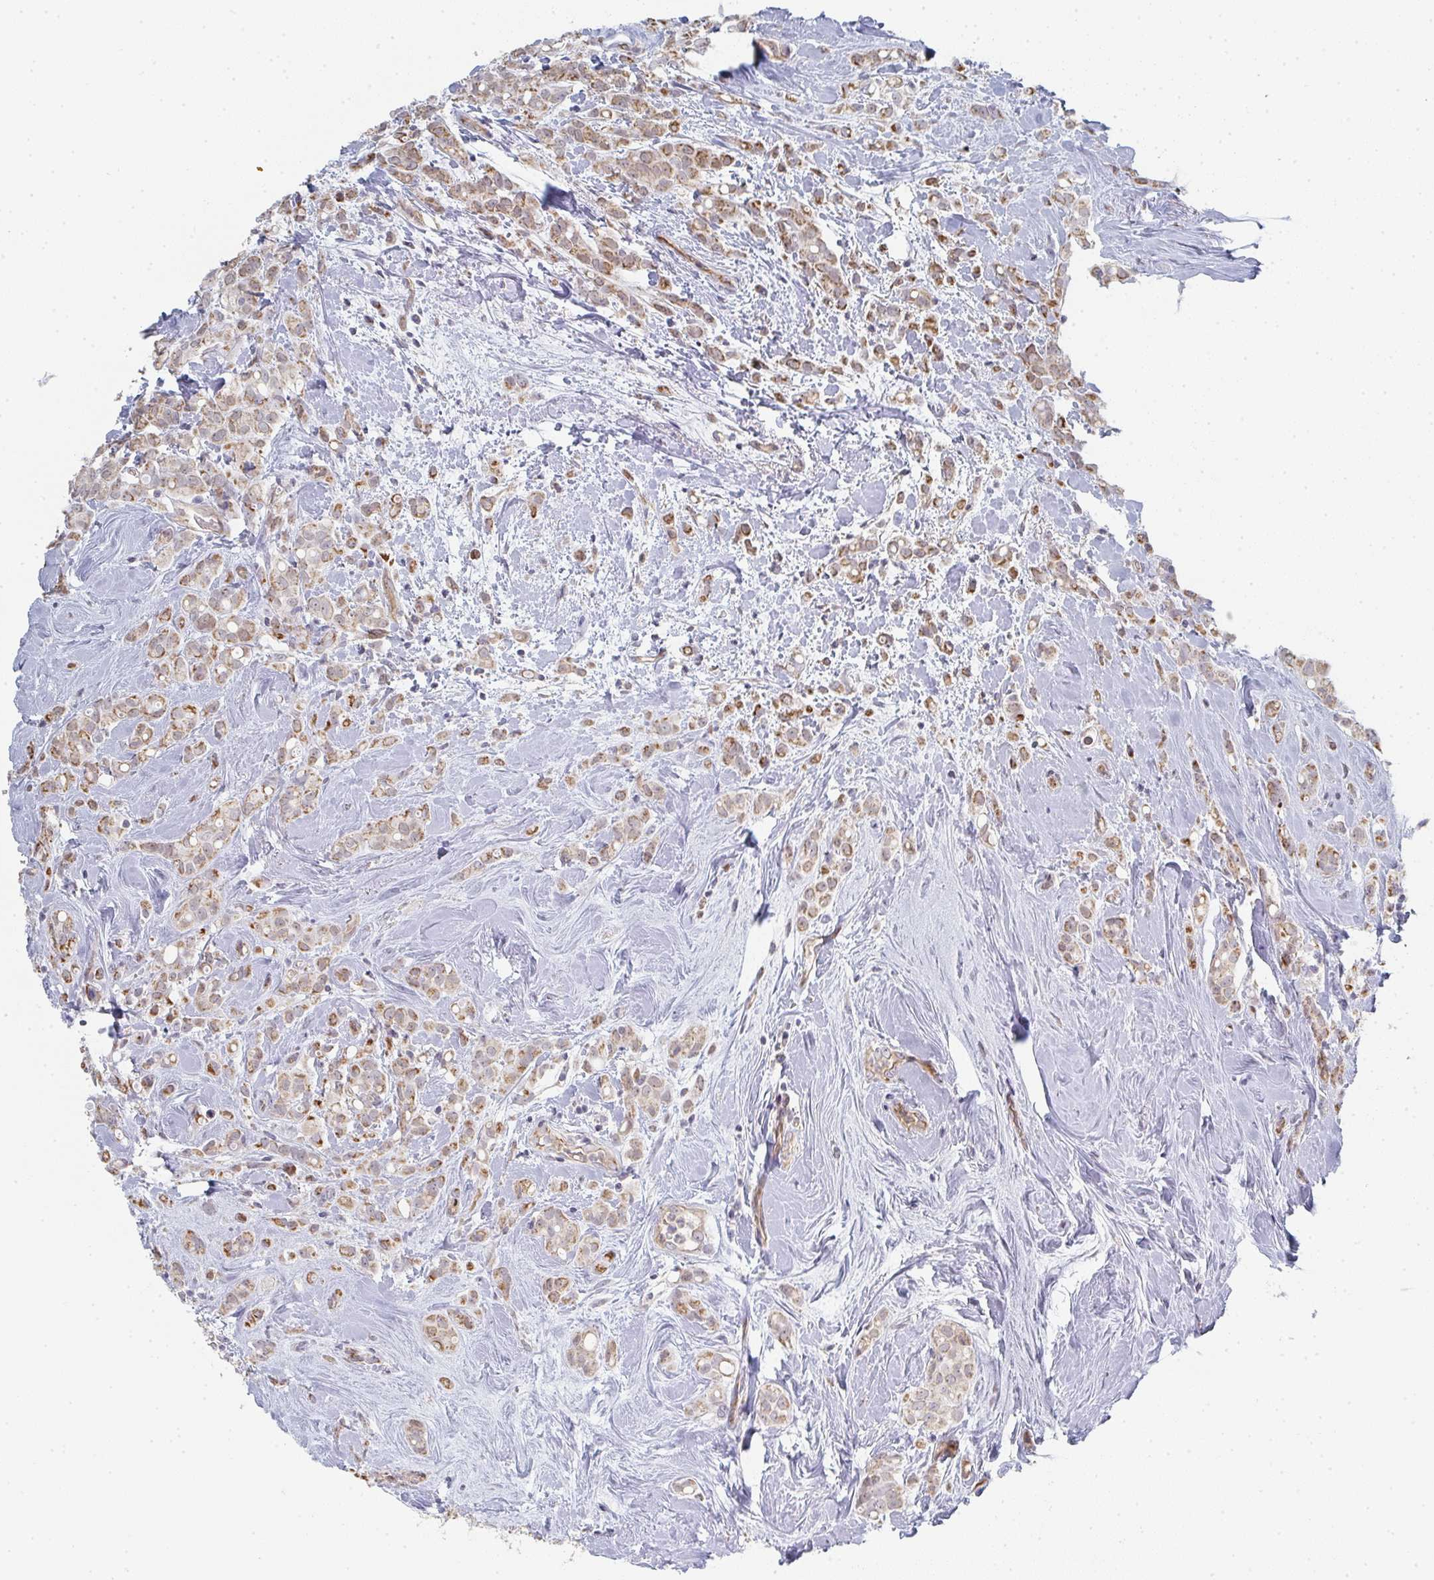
{"staining": {"intensity": "moderate", "quantity": ">75%", "location": "cytoplasmic/membranous"}, "tissue": "breast cancer", "cell_type": "Tumor cells", "image_type": "cancer", "snomed": [{"axis": "morphology", "description": "Lobular carcinoma"}, {"axis": "topography", "description": "Breast"}], "caption": "Immunohistochemistry (IHC) photomicrograph of neoplastic tissue: human breast lobular carcinoma stained using IHC shows medium levels of moderate protein expression localized specifically in the cytoplasmic/membranous of tumor cells, appearing as a cytoplasmic/membranous brown color.", "gene": "ZNF526", "patient": {"sex": "female", "age": 68}}